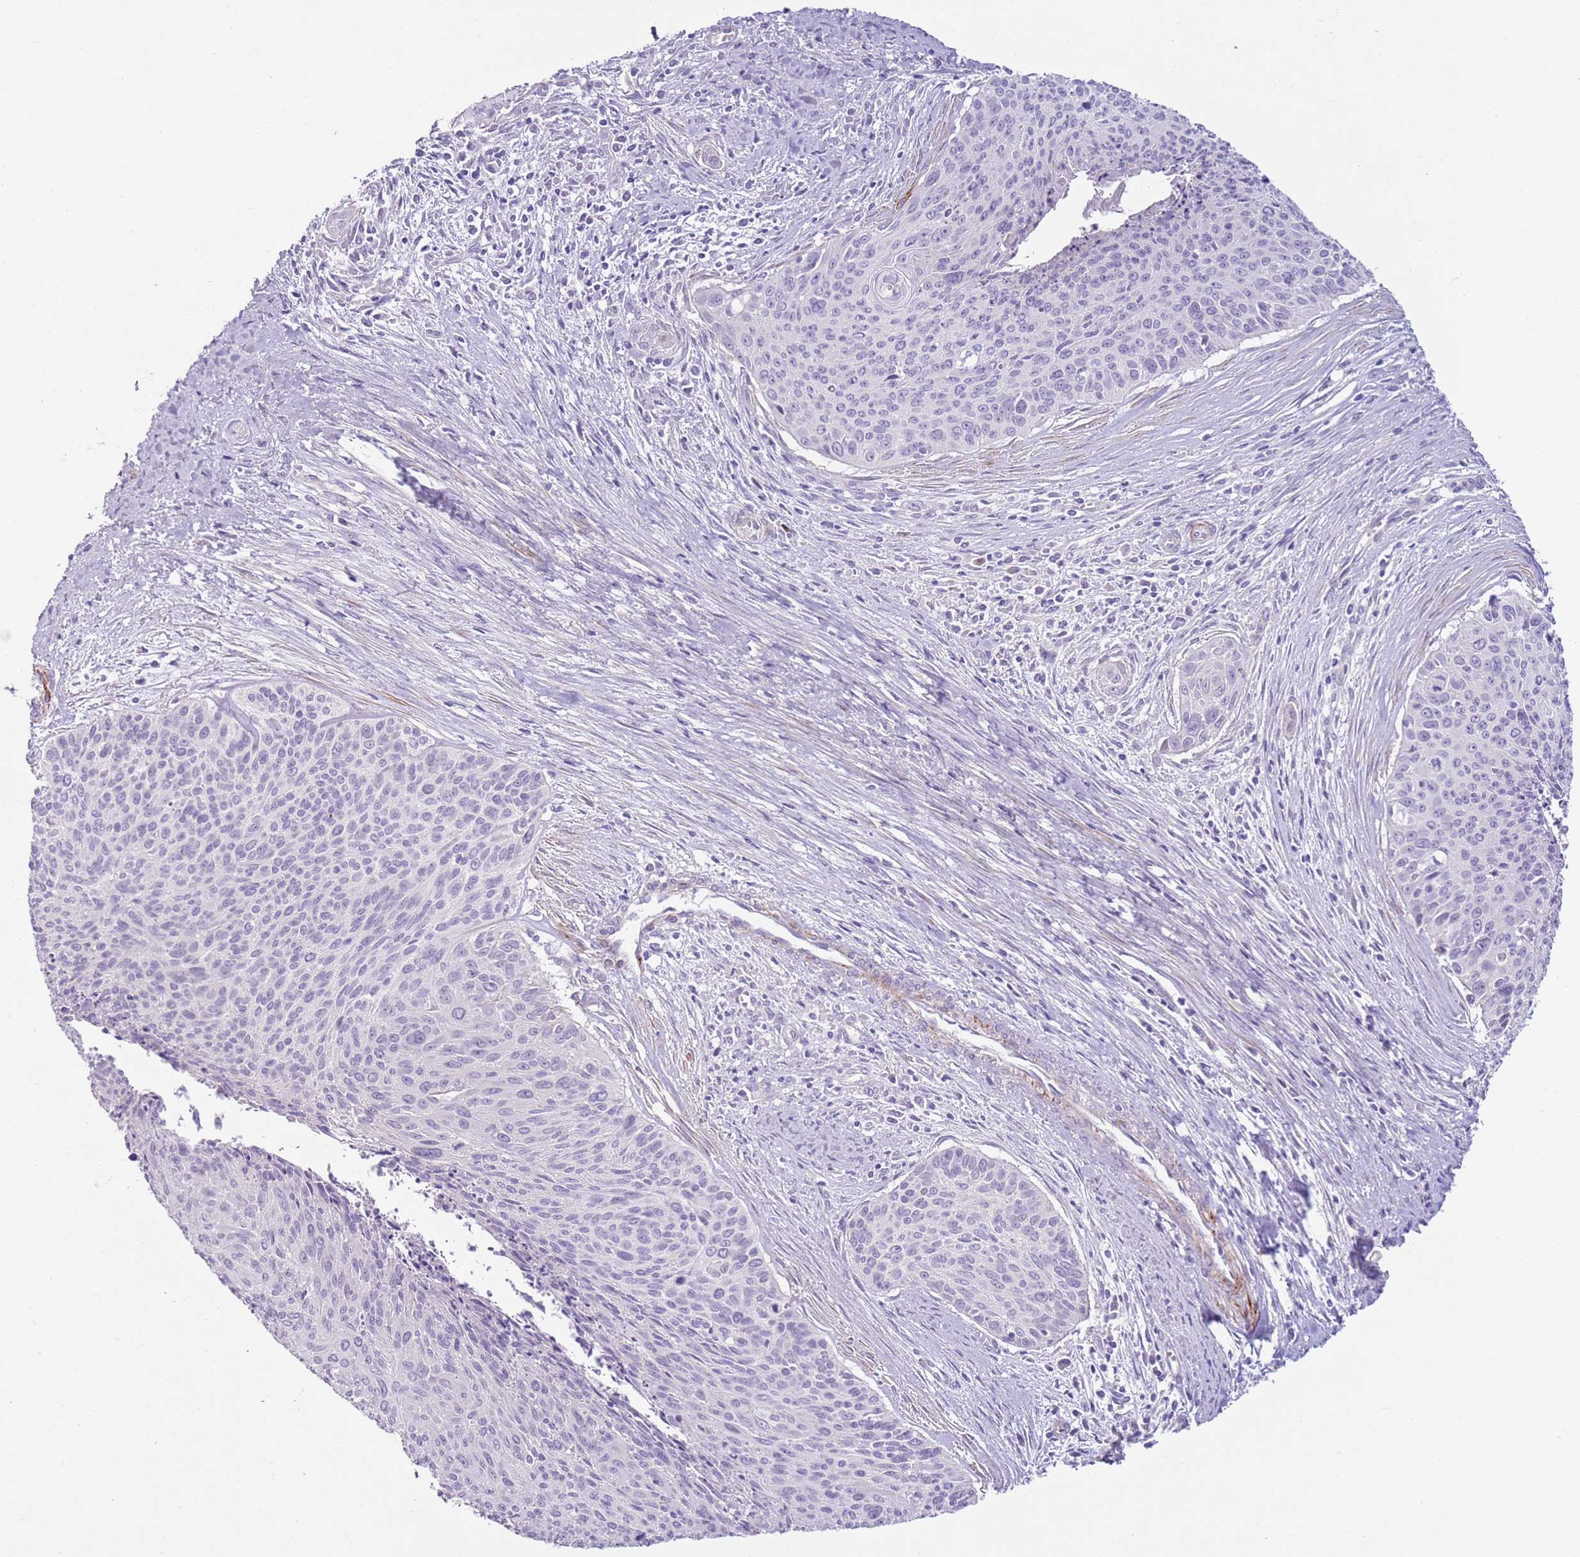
{"staining": {"intensity": "negative", "quantity": "none", "location": "none"}, "tissue": "cervical cancer", "cell_type": "Tumor cells", "image_type": "cancer", "snomed": [{"axis": "morphology", "description": "Squamous cell carcinoma, NOS"}, {"axis": "topography", "description": "Cervix"}], "caption": "Immunohistochemistry (IHC) of squamous cell carcinoma (cervical) exhibits no expression in tumor cells.", "gene": "ZNF239", "patient": {"sex": "female", "age": 55}}